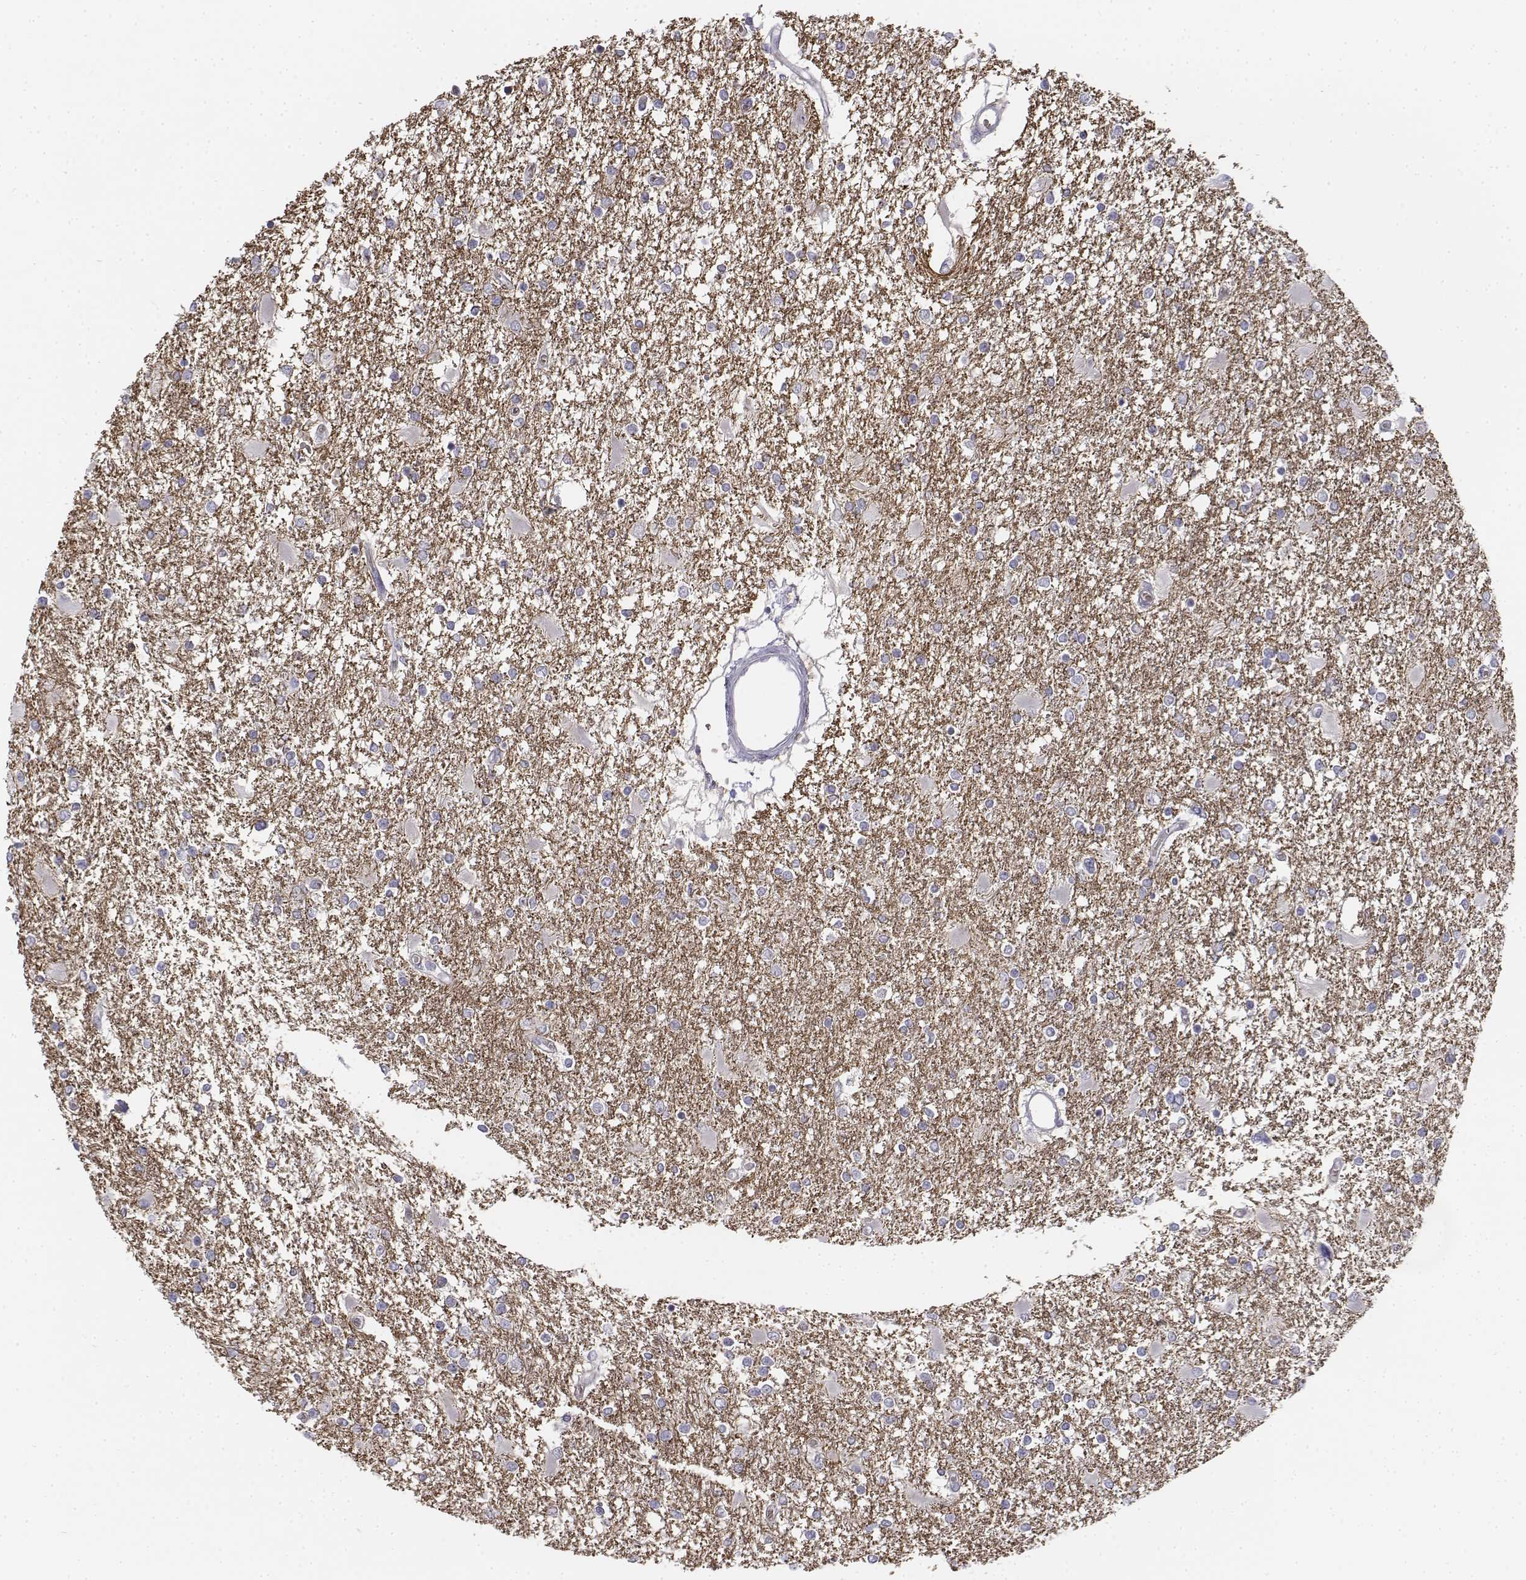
{"staining": {"intensity": "negative", "quantity": "none", "location": "none"}, "tissue": "glioma", "cell_type": "Tumor cells", "image_type": "cancer", "snomed": [{"axis": "morphology", "description": "Glioma, malignant, High grade"}, {"axis": "topography", "description": "Cerebral cortex"}], "caption": "There is no significant expression in tumor cells of high-grade glioma (malignant).", "gene": "CADM1", "patient": {"sex": "male", "age": 79}}